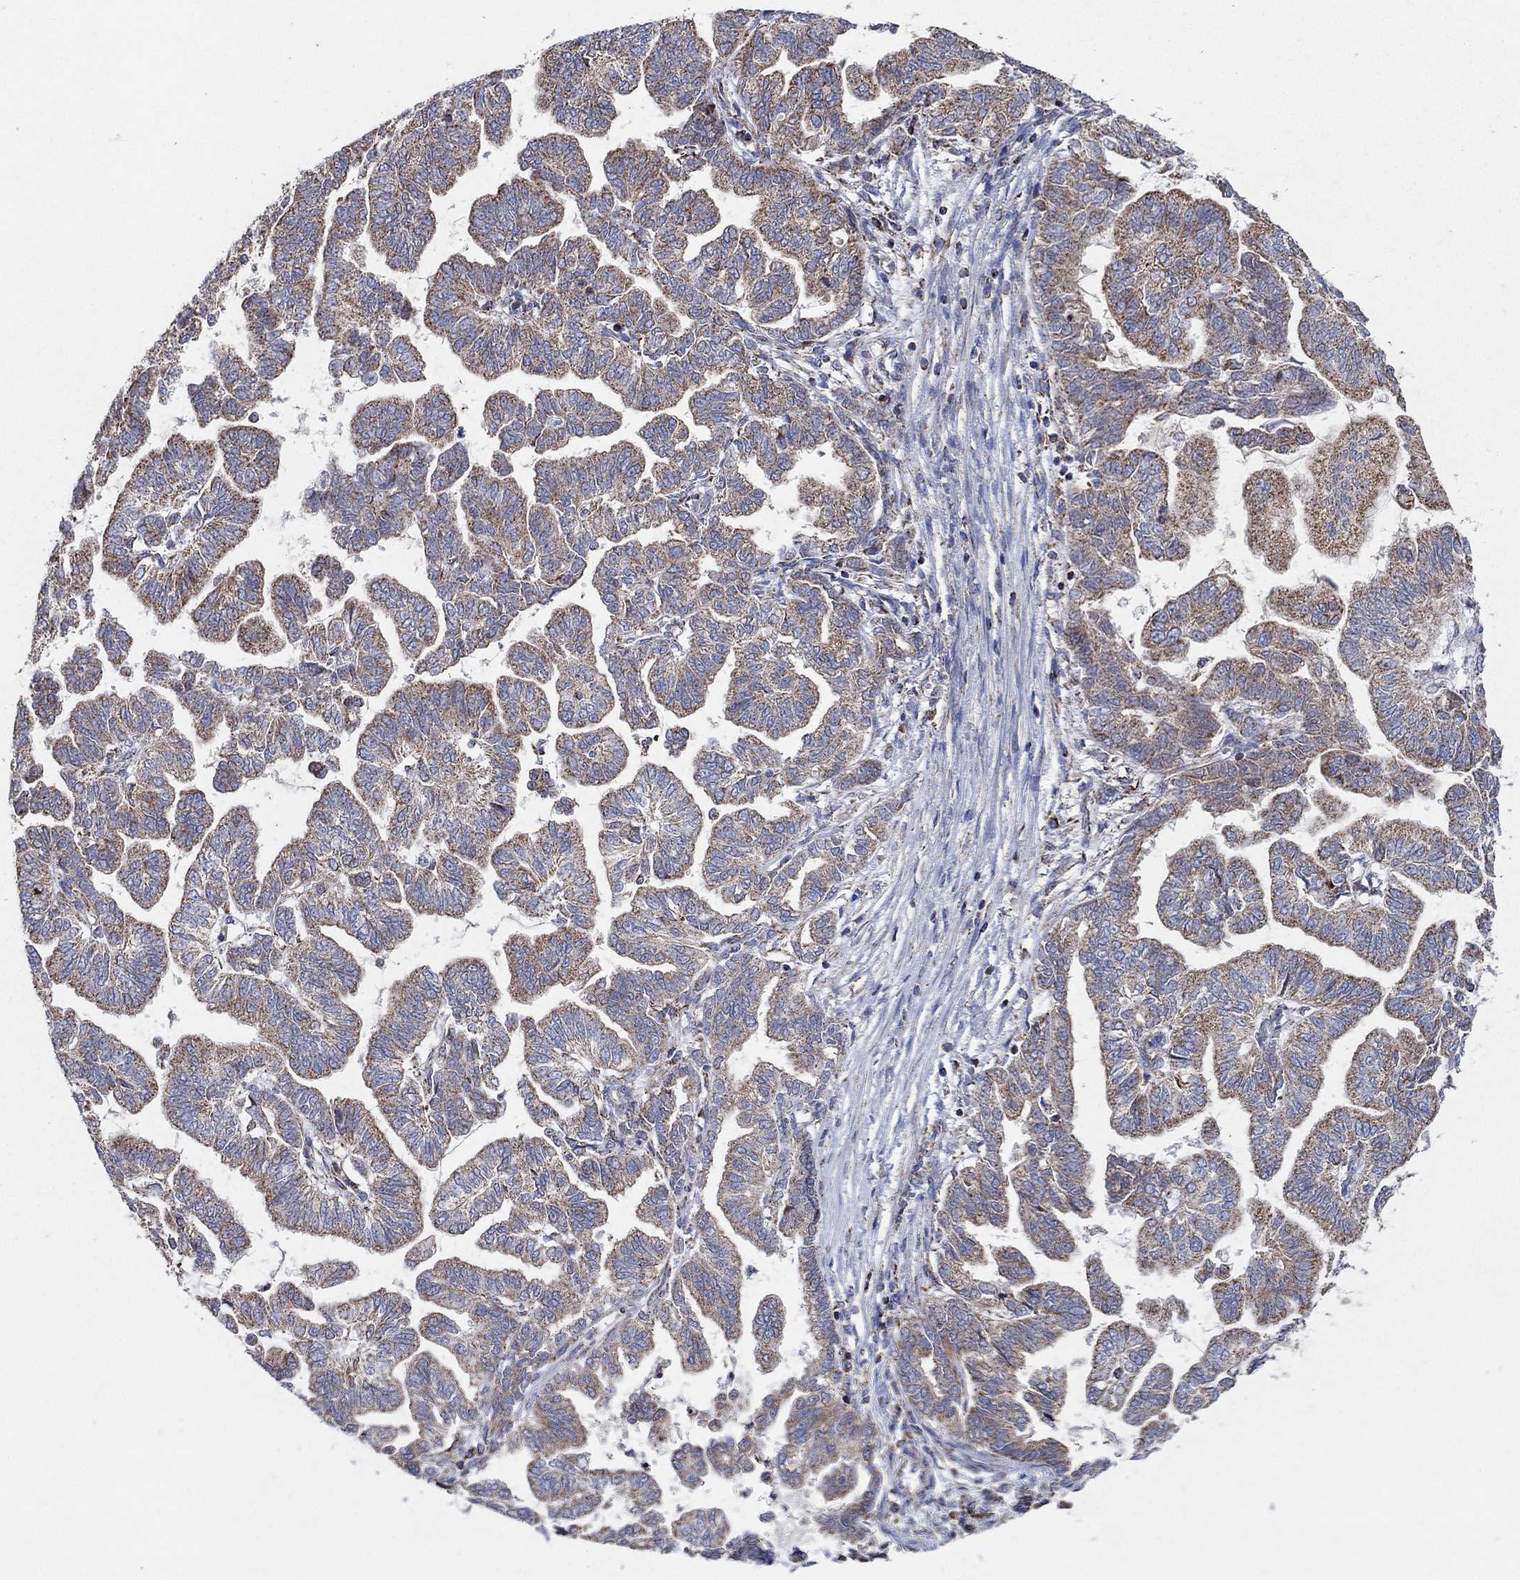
{"staining": {"intensity": "moderate", "quantity": "25%-75%", "location": "cytoplasmic/membranous"}, "tissue": "stomach cancer", "cell_type": "Tumor cells", "image_type": "cancer", "snomed": [{"axis": "morphology", "description": "Adenocarcinoma, NOS"}, {"axis": "topography", "description": "Stomach"}], "caption": "An immunohistochemistry photomicrograph of neoplastic tissue is shown. Protein staining in brown labels moderate cytoplasmic/membranous positivity in stomach cancer (adenocarcinoma) within tumor cells.", "gene": "C9orf85", "patient": {"sex": "male", "age": 83}}